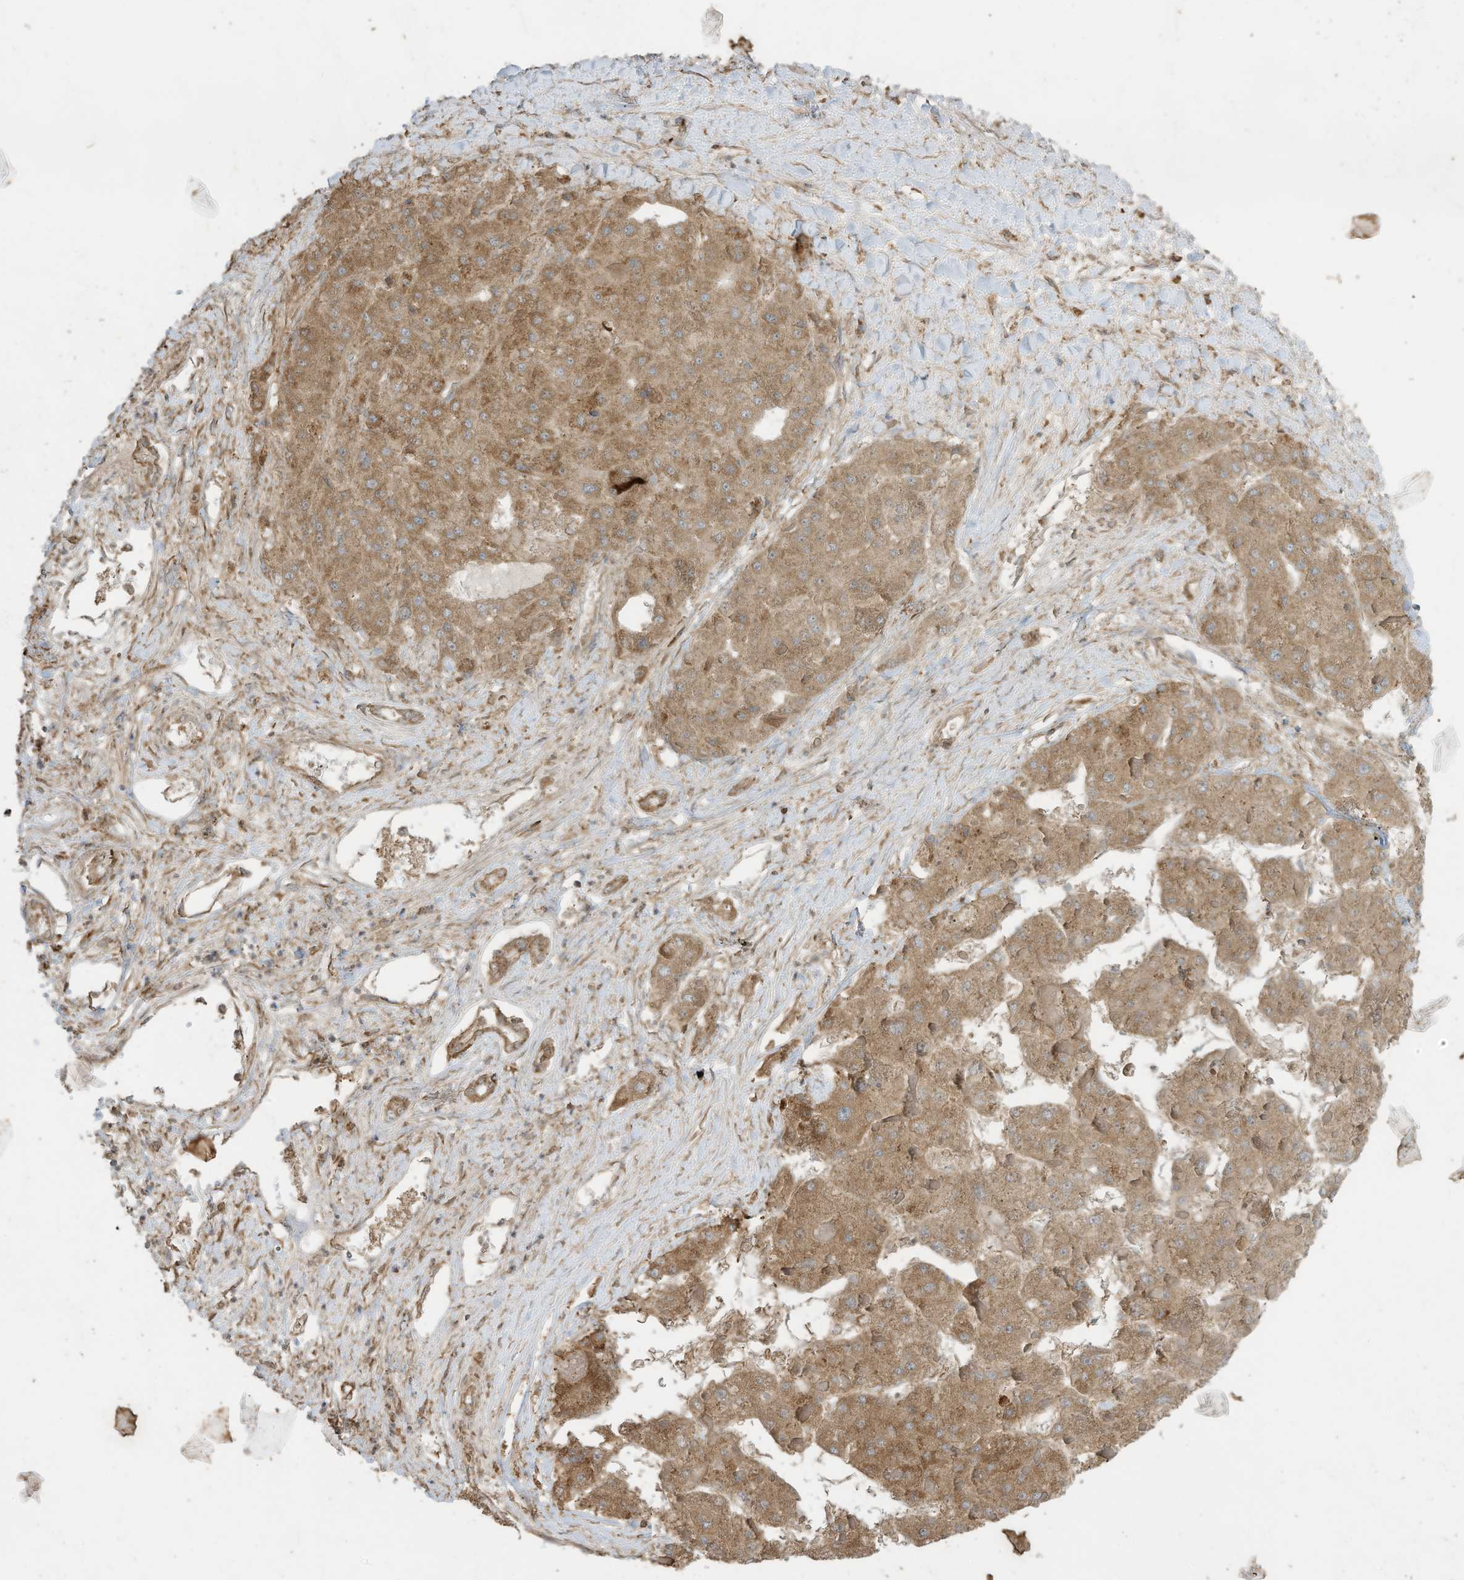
{"staining": {"intensity": "moderate", "quantity": ">75%", "location": "cytoplasmic/membranous"}, "tissue": "liver cancer", "cell_type": "Tumor cells", "image_type": "cancer", "snomed": [{"axis": "morphology", "description": "Carcinoma, Hepatocellular, NOS"}, {"axis": "topography", "description": "Liver"}], "caption": "Brown immunohistochemical staining in human hepatocellular carcinoma (liver) reveals moderate cytoplasmic/membranous expression in approximately >75% of tumor cells.", "gene": "CGAS", "patient": {"sex": "female", "age": 73}}